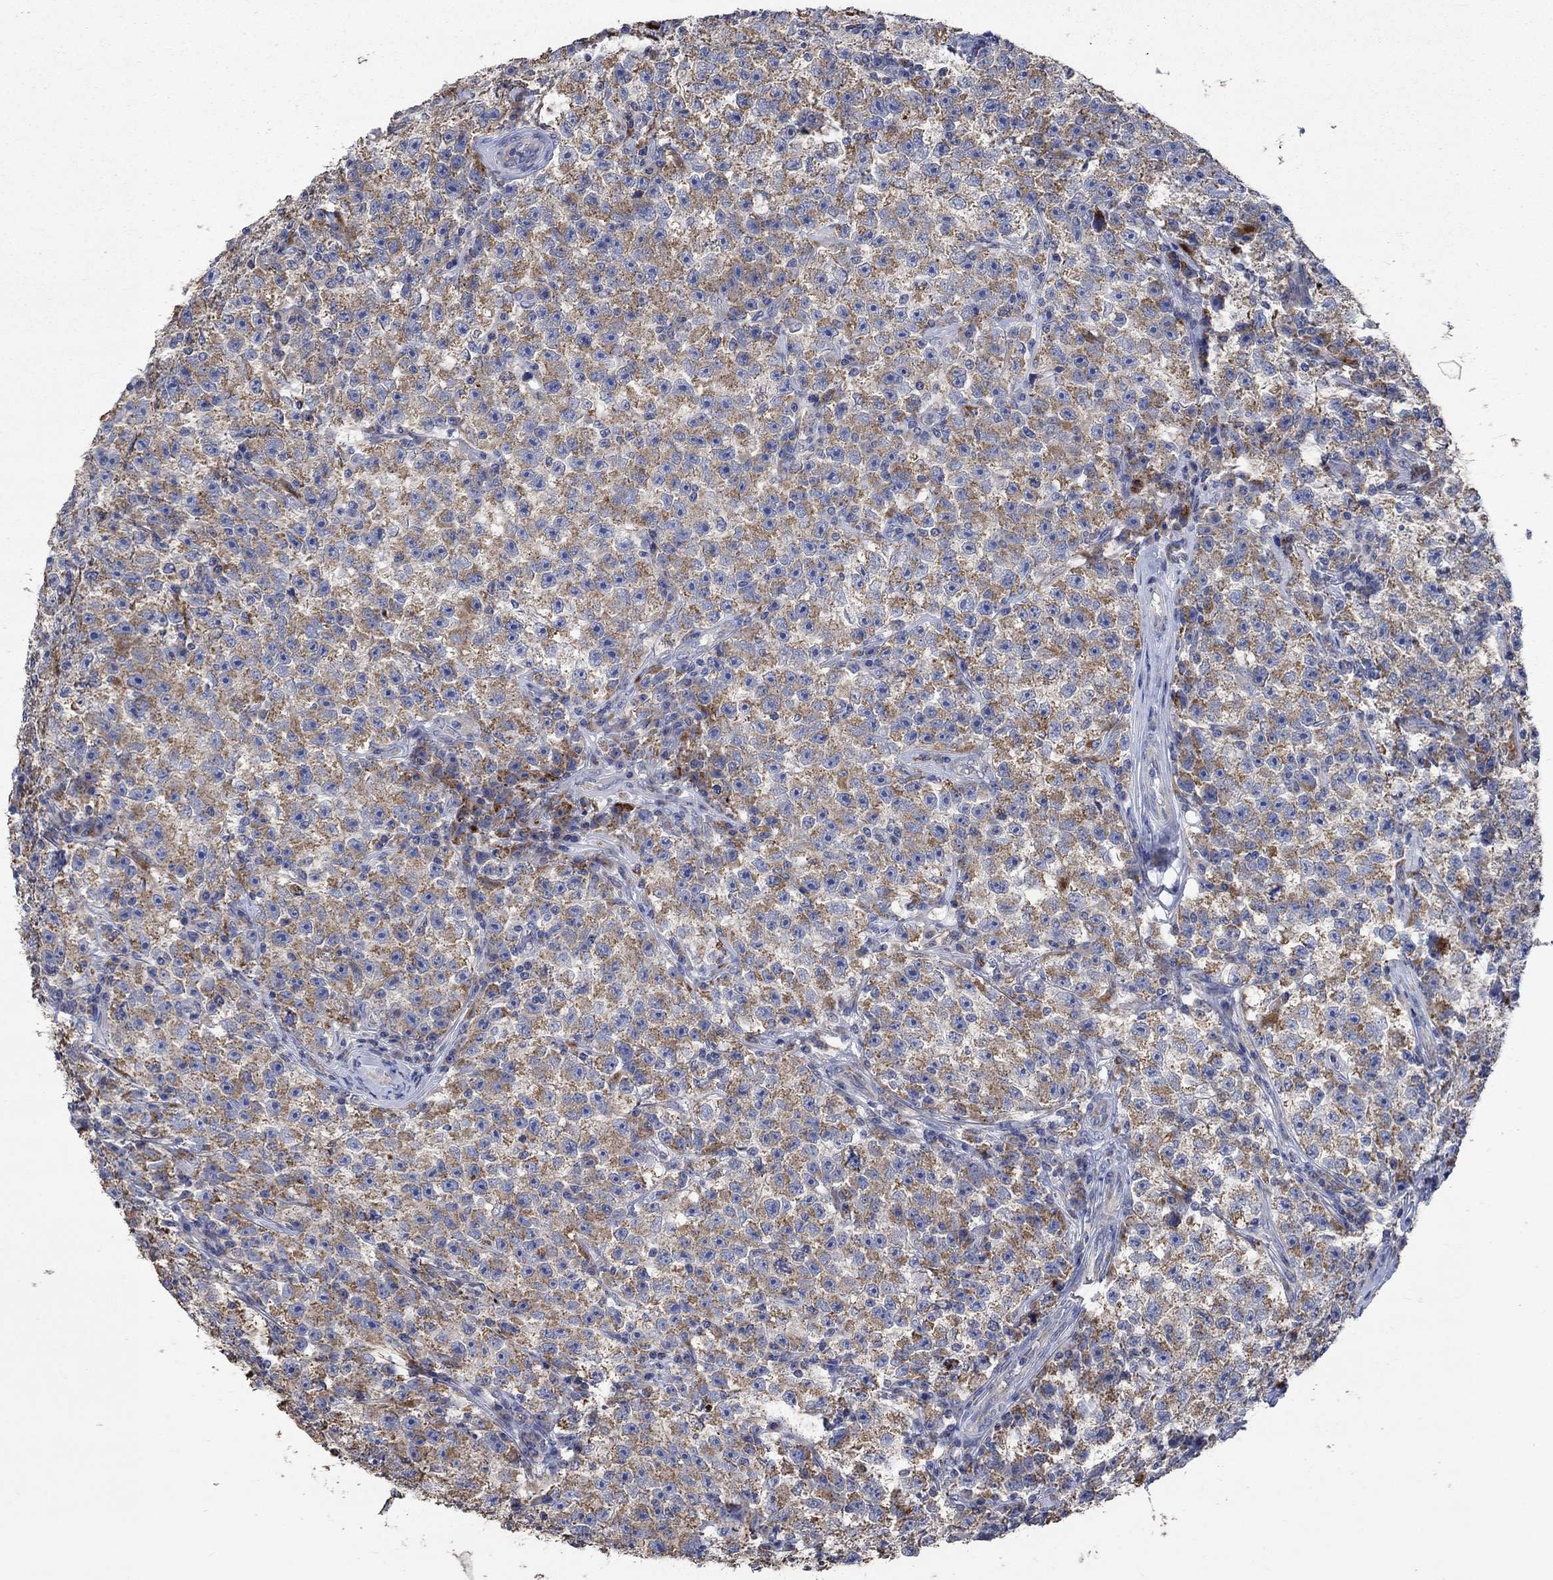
{"staining": {"intensity": "moderate", "quantity": ">75%", "location": "cytoplasmic/membranous"}, "tissue": "testis cancer", "cell_type": "Tumor cells", "image_type": "cancer", "snomed": [{"axis": "morphology", "description": "Seminoma, NOS"}, {"axis": "topography", "description": "Testis"}], "caption": "Human seminoma (testis) stained with a brown dye reveals moderate cytoplasmic/membranous positive staining in approximately >75% of tumor cells.", "gene": "UGT8", "patient": {"sex": "male", "age": 22}}